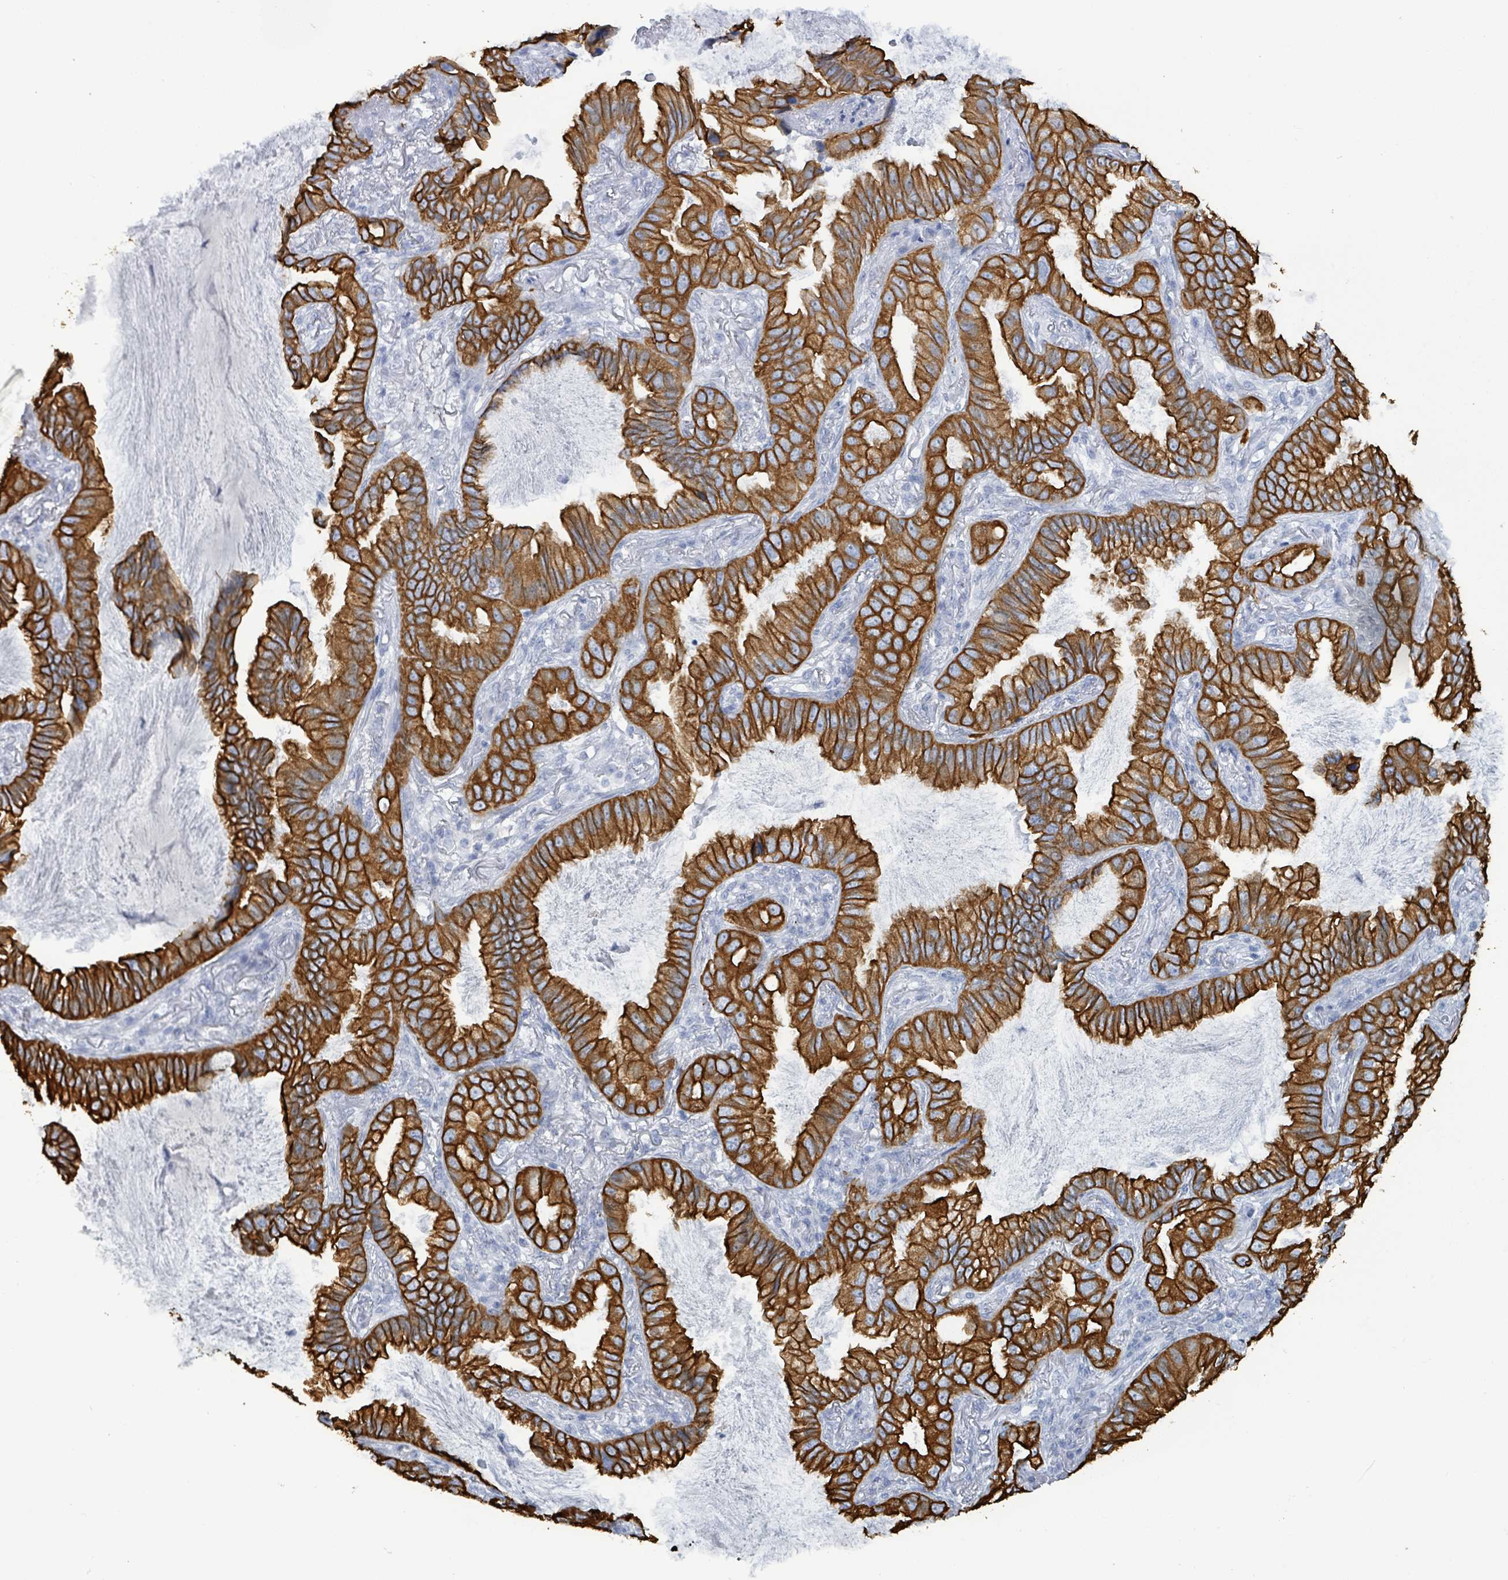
{"staining": {"intensity": "strong", "quantity": ">75%", "location": "cytoplasmic/membranous"}, "tissue": "lung cancer", "cell_type": "Tumor cells", "image_type": "cancer", "snomed": [{"axis": "morphology", "description": "Adenocarcinoma, NOS"}, {"axis": "topography", "description": "Lung"}], "caption": "An image of human lung cancer stained for a protein exhibits strong cytoplasmic/membranous brown staining in tumor cells.", "gene": "KRT8", "patient": {"sex": "female", "age": 69}}